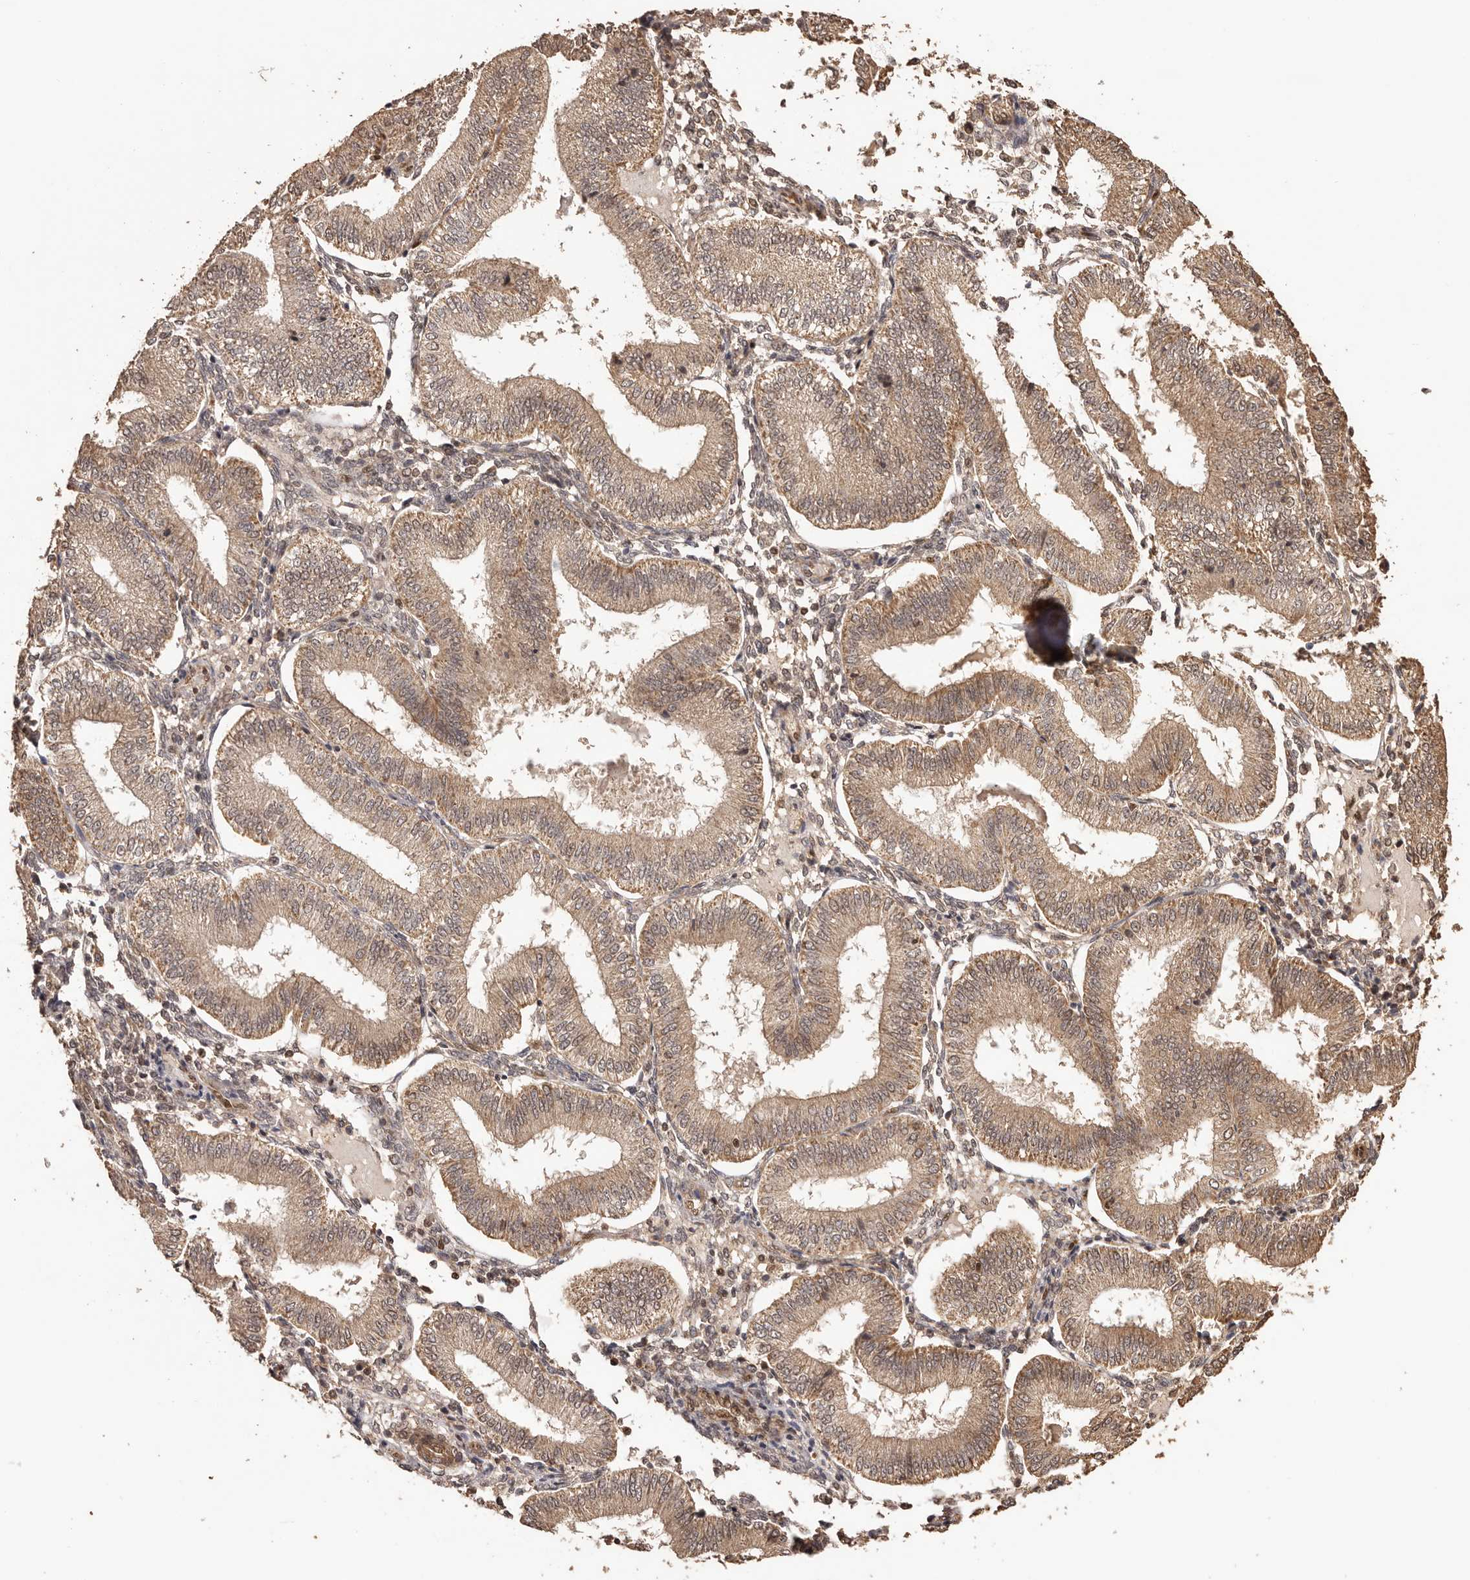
{"staining": {"intensity": "weak", "quantity": "25%-75%", "location": "cytoplasmic/membranous"}, "tissue": "endometrium", "cell_type": "Cells in endometrial stroma", "image_type": "normal", "snomed": [{"axis": "morphology", "description": "Normal tissue, NOS"}, {"axis": "topography", "description": "Endometrium"}], "caption": "Protein staining of normal endometrium exhibits weak cytoplasmic/membranous positivity in approximately 25%-75% of cells in endometrial stroma.", "gene": "UBR2", "patient": {"sex": "female", "age": 39}}